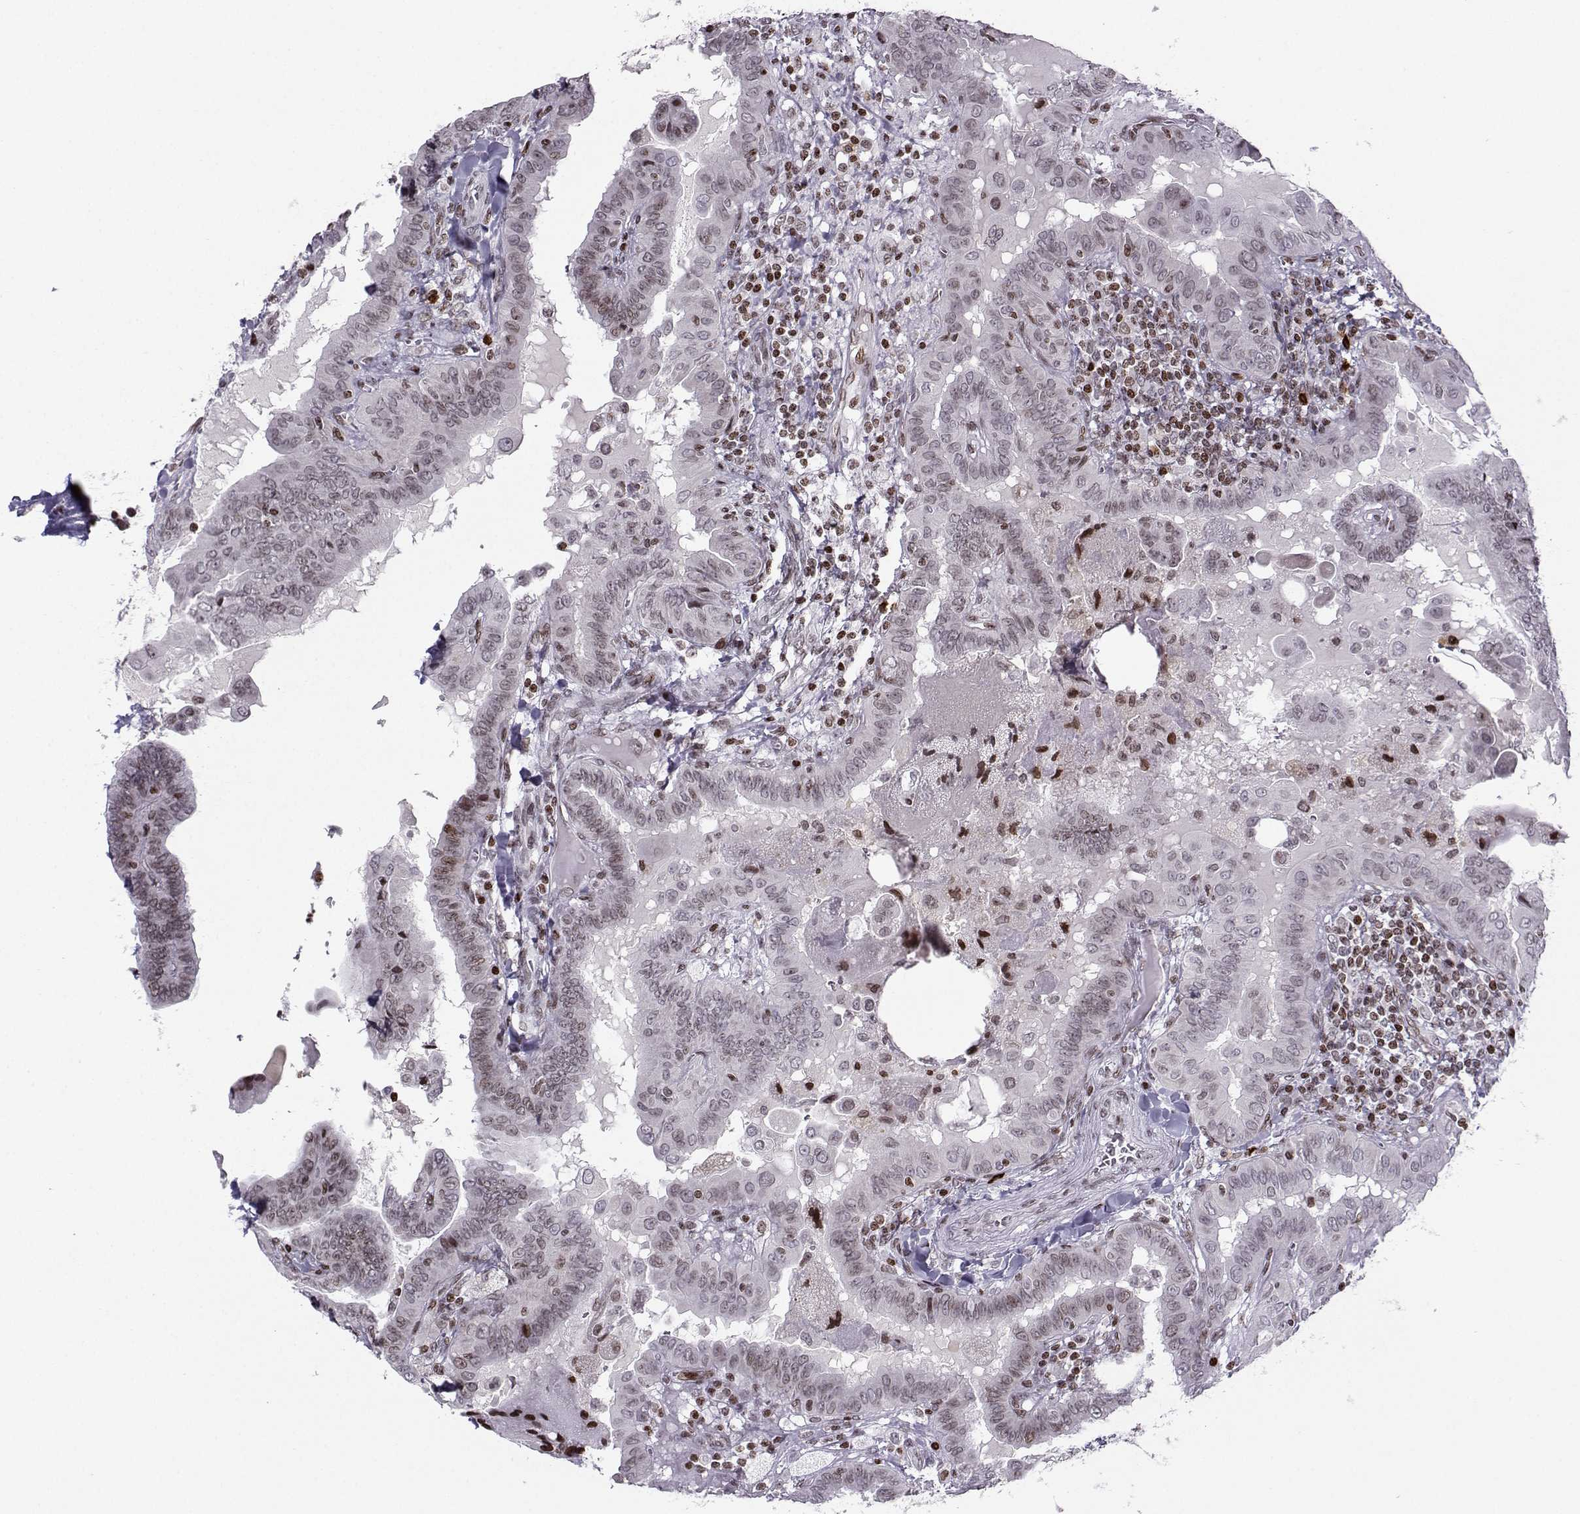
{"staining": {"intensity": "moderate", "quantity": "<25%", "location": "nuclear"}, "tissue": "thyroid cancer", "cell_type": "Tumor cells", "image_type": "cancer", "snomed": [{"axis": "morphology", "description": "Papillary adenocarcinoma, NOS"}, {"axis": "topography", "description": "Thyroid gland"}], "caption": "Immunohistochemical staining of human thyroid papillary adenocarcinoma shows low levels of moderate nuclear staining in about <25% of tumor cells.", "gene": "ZNF19", "patient": {"sex": "female", "age": 37}}